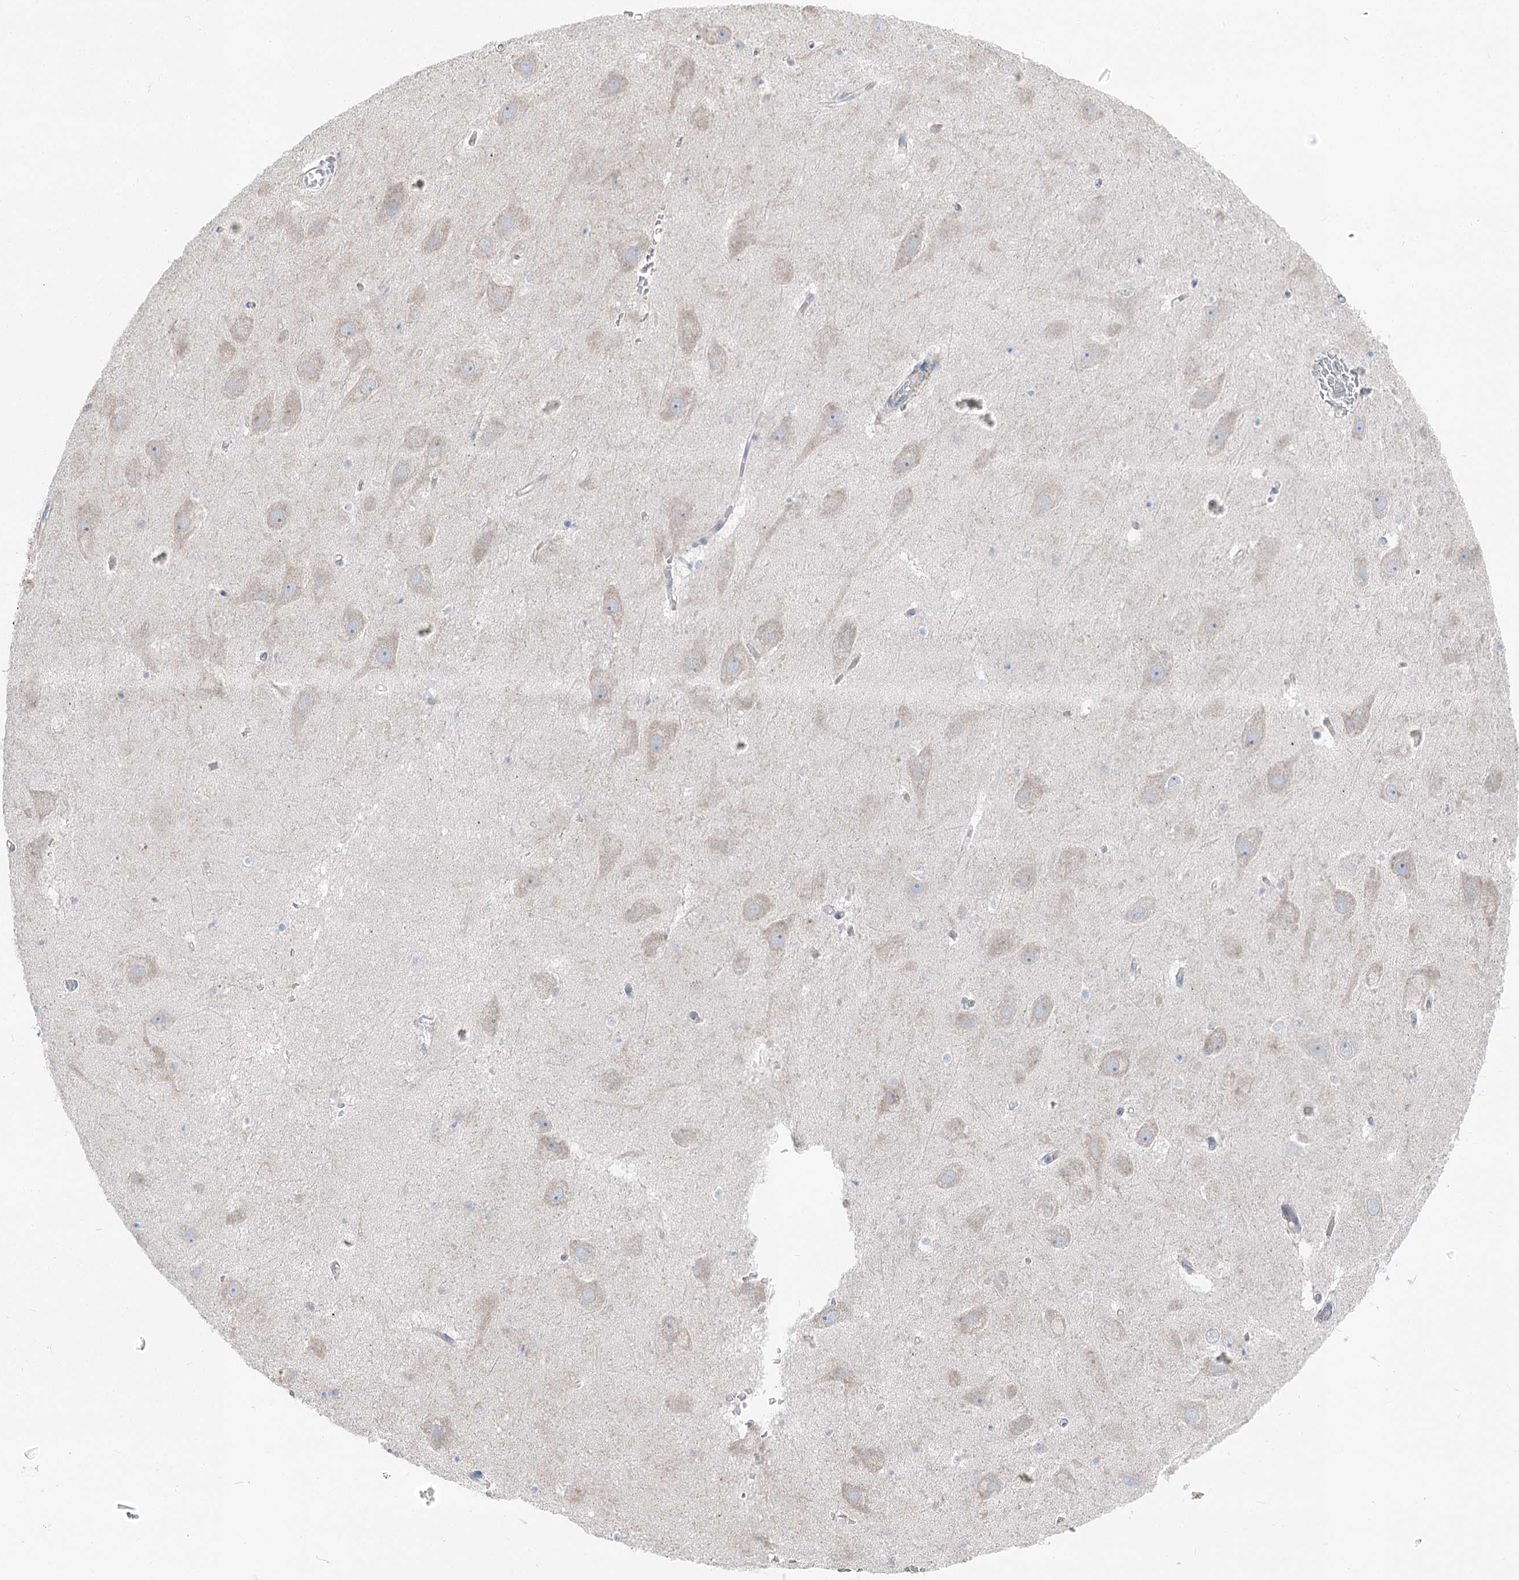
{"staining": {"intensity": "negative", "quantity": "none", "location": "none"}, "tissue": "hippocampus", "cell_type": "Glial cells", "image_type": "normal", "snomed": [{"axis": "morphology", "description": "Normal tissue, NOS"}, {"axis": "topography", "description": "Hippocampus"}], "caption": "The image exhibits no significant expression in glial cells of hippocampus. (Stains: DAB (3,3'-diaminobenzidine) immunohistochemistry (IHC) with hematoxylin counter stain, Microscopy: brightfield microscopy at high magnification).", "gene": "POGLUT1", "patient": {"sex": "female", "age": 52}}